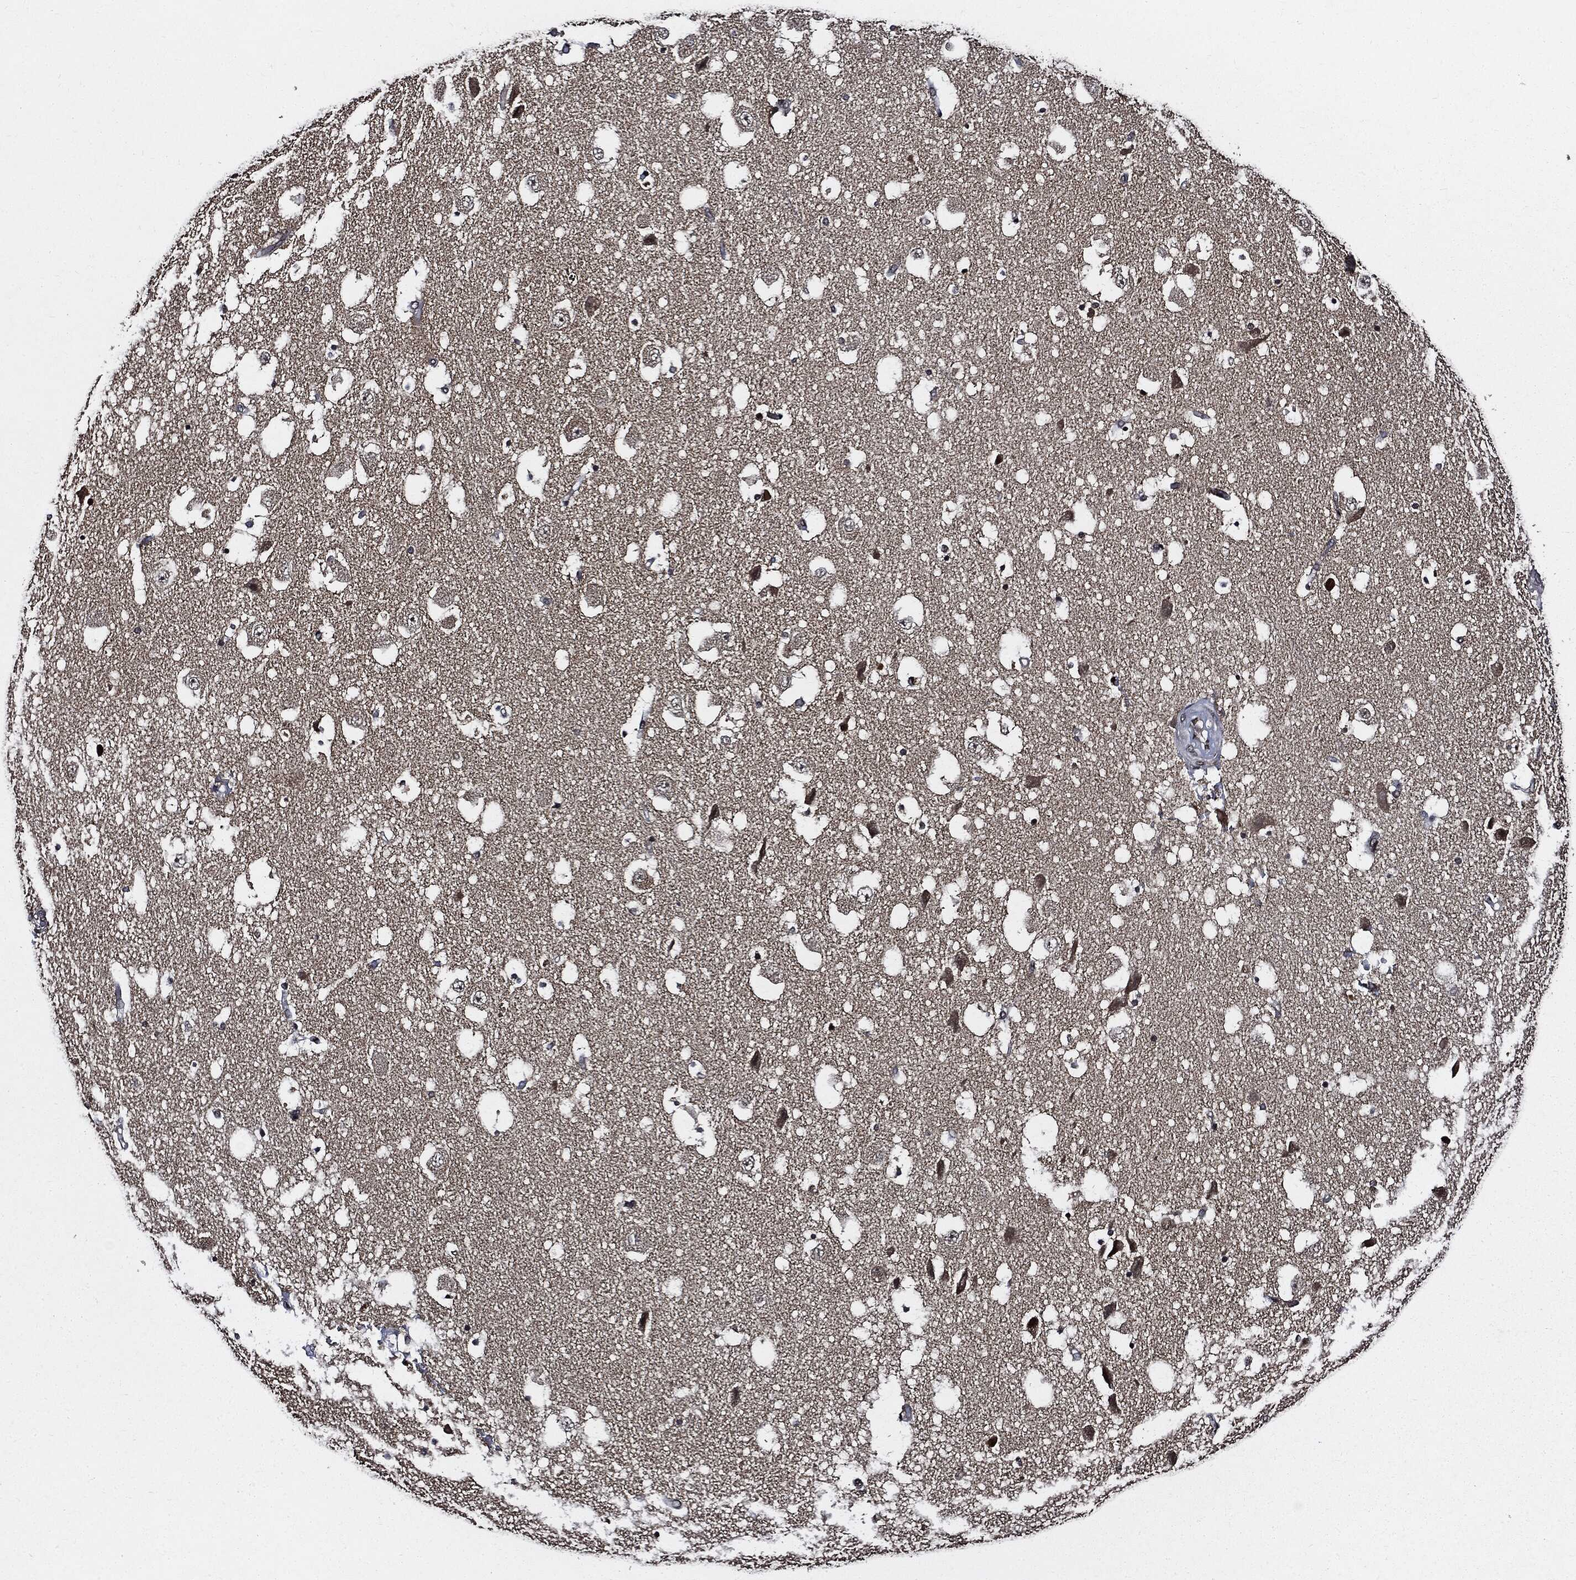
{"staining": {"intensity": "negative", "quantity": "none", "location": "none"}, "tissue": "hippocampus", "cell_type": "Glial cells", "image_type": "normal", "snomed": [{"axis": "morphology", "description": "Normal tissue, NOS"}, {"axis": "topography", "description": "Hippocampus"}], "caption": "This is an IHC histopathology image of benign hippocampus. There is no staining in glial cells.", "gene": "SUGT1", "patient": {"sex": "male", "age": 51}}